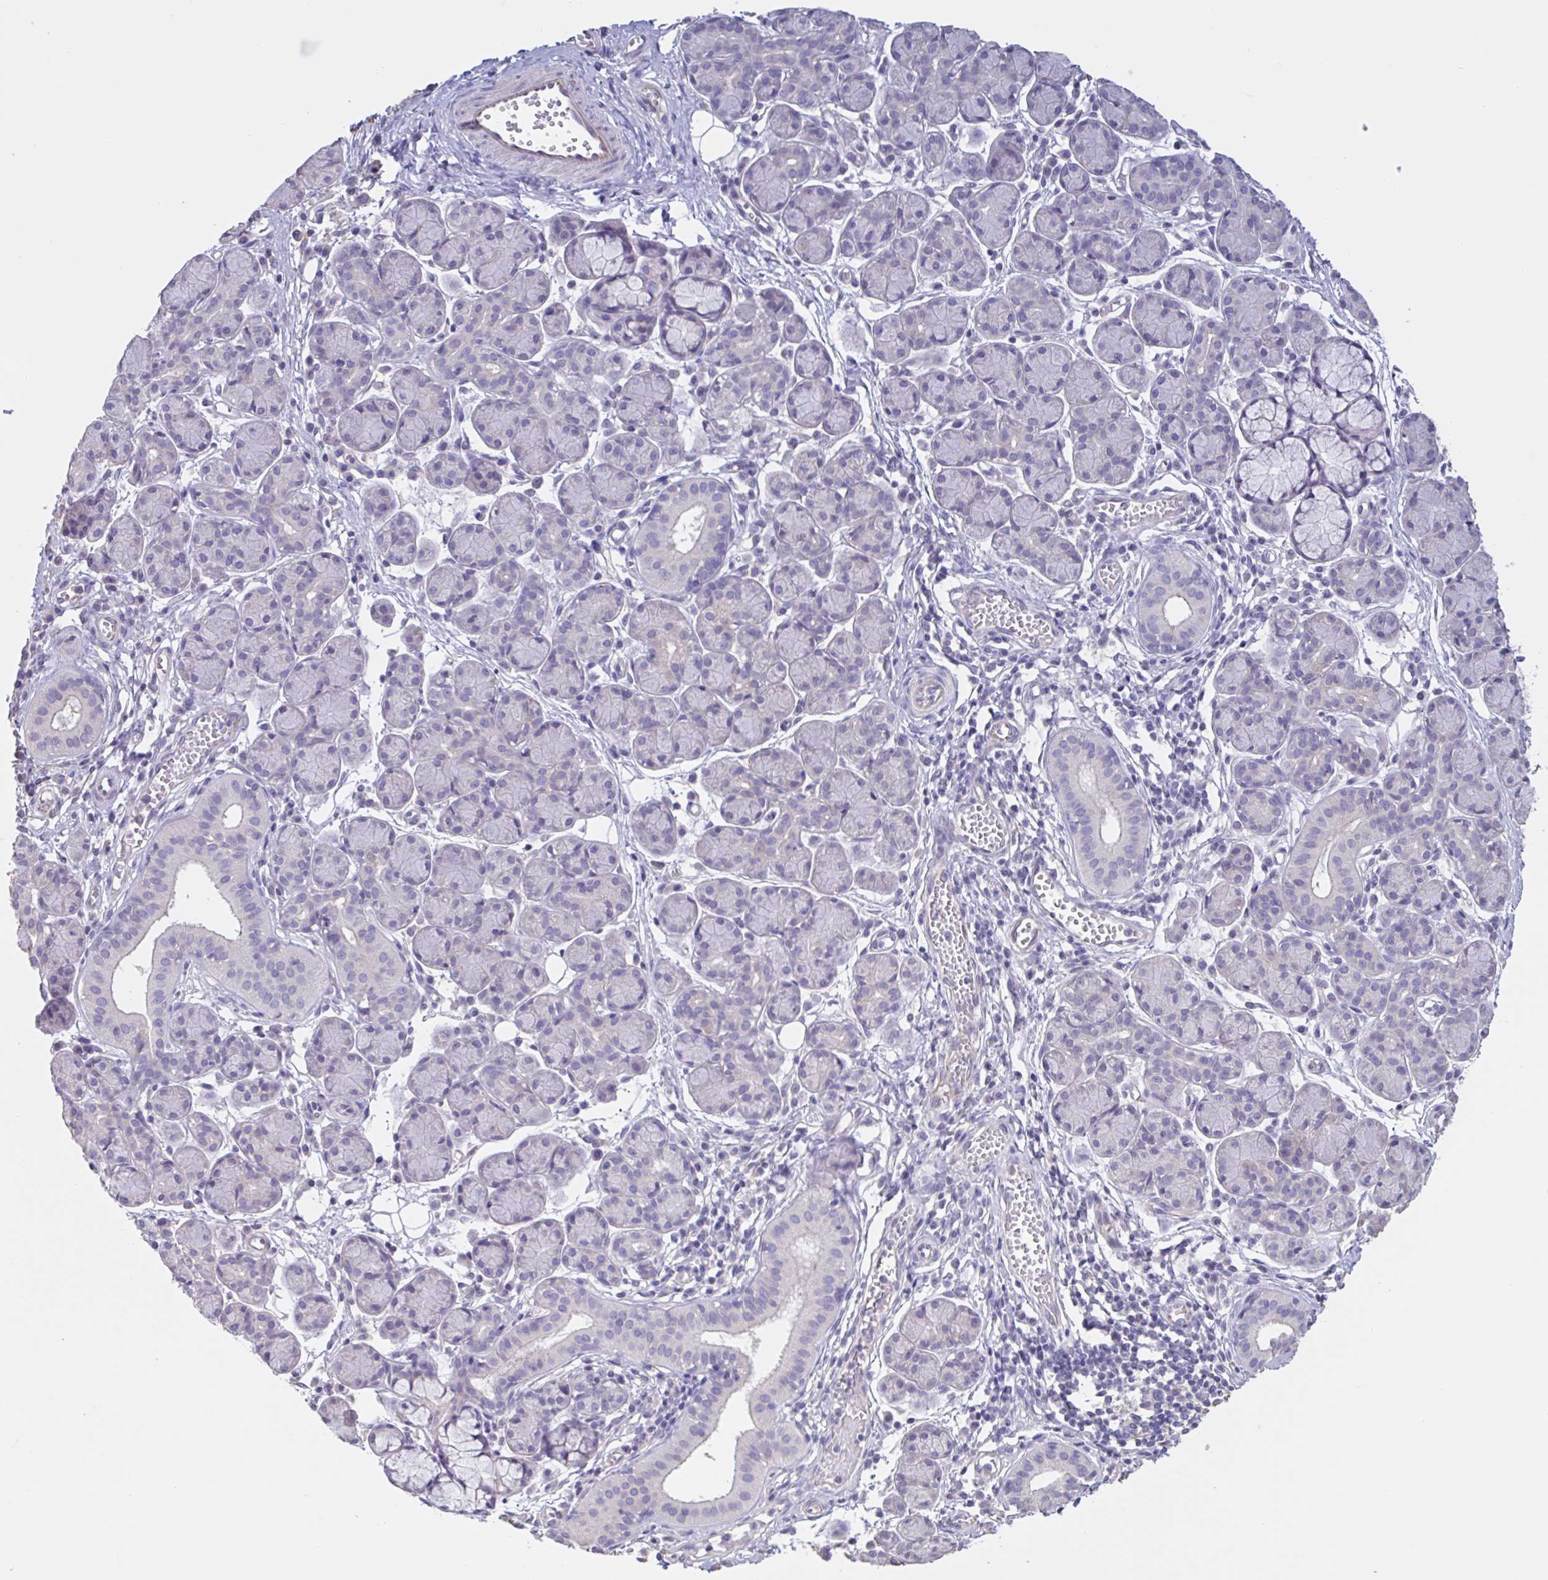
{"staining": {"intensity": "negative", "quantity": "none", "location": "none"}, "tissue": "salivary gland", "cell_type": "Glandular cells", "image_type": "normal", "snomed": [{"axis": "morphology", "description": "Normal tissue, NOS"}, {"axis": "morphology", "description": "Inflammation, NOS"}, {"axis": "topography", "description": "Lymph node"}, {"axis": "topography", "description": "Salivary gland"}], "caption": "Human salivary gland stained for a protein using immunohistochemistry (IHC) demonstrates no expression in glandular cells.", "gene": "CHMP5", "patient": {"sex": "male", "age": 3}}